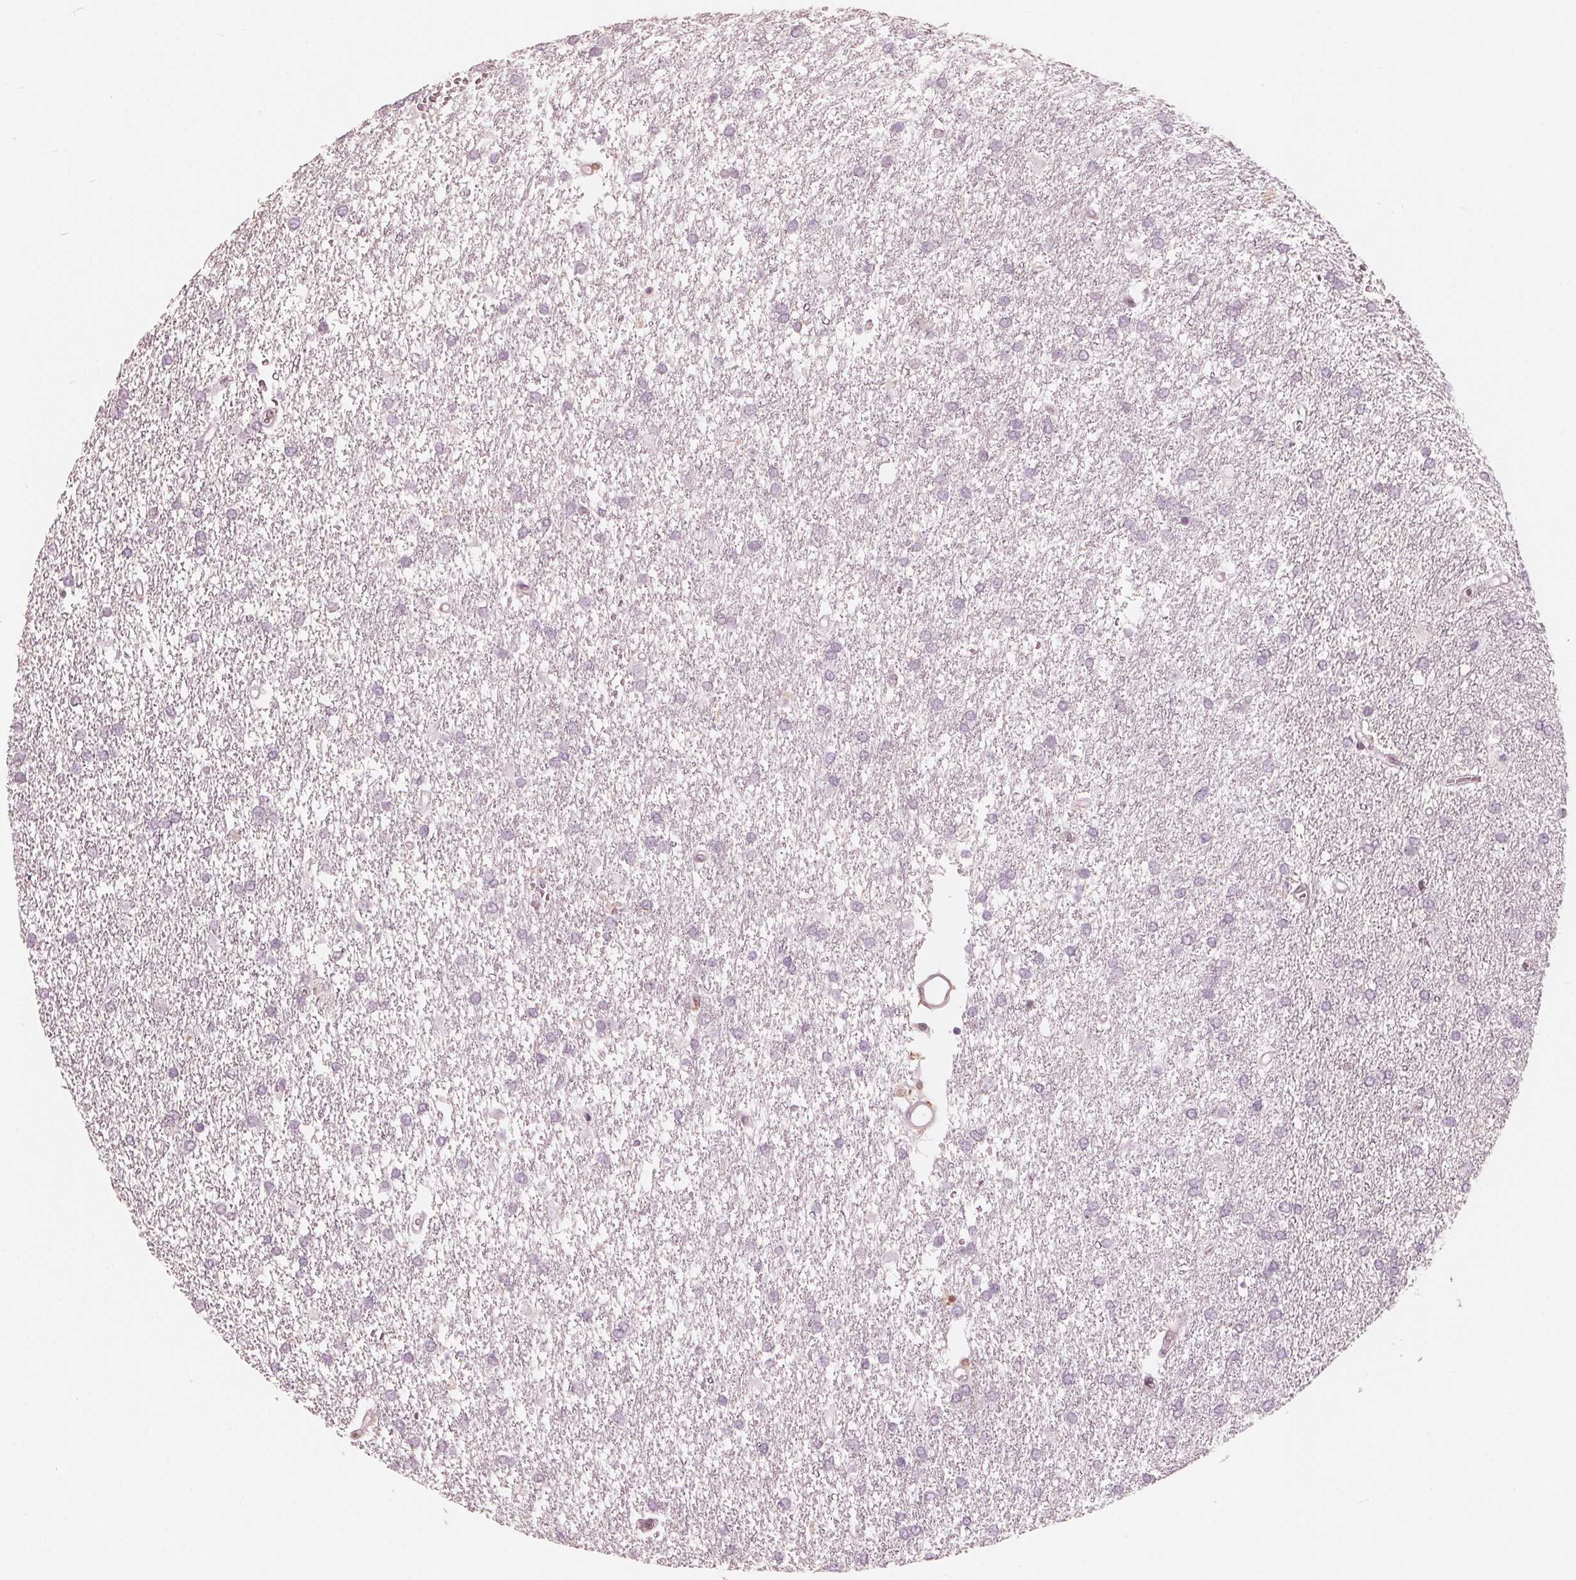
{"staining": {"intensity": "negative", "quantity": "none", "location": "none"}, "tissue": "glioma", "cell_type": "Tumor cells", "image_type": "cancer", "snomed": [{"axis": "morphology", "description": "Glioma, malignant, High grade"}, {"axis": "topography", "description": "Brain"}], "caption": "Photomicrograph shows no significant protein staining in tumor cells of malignant high-grade glioma.", "gene": "IKBIP", "patient": {"sex": "female", "age": 61}}